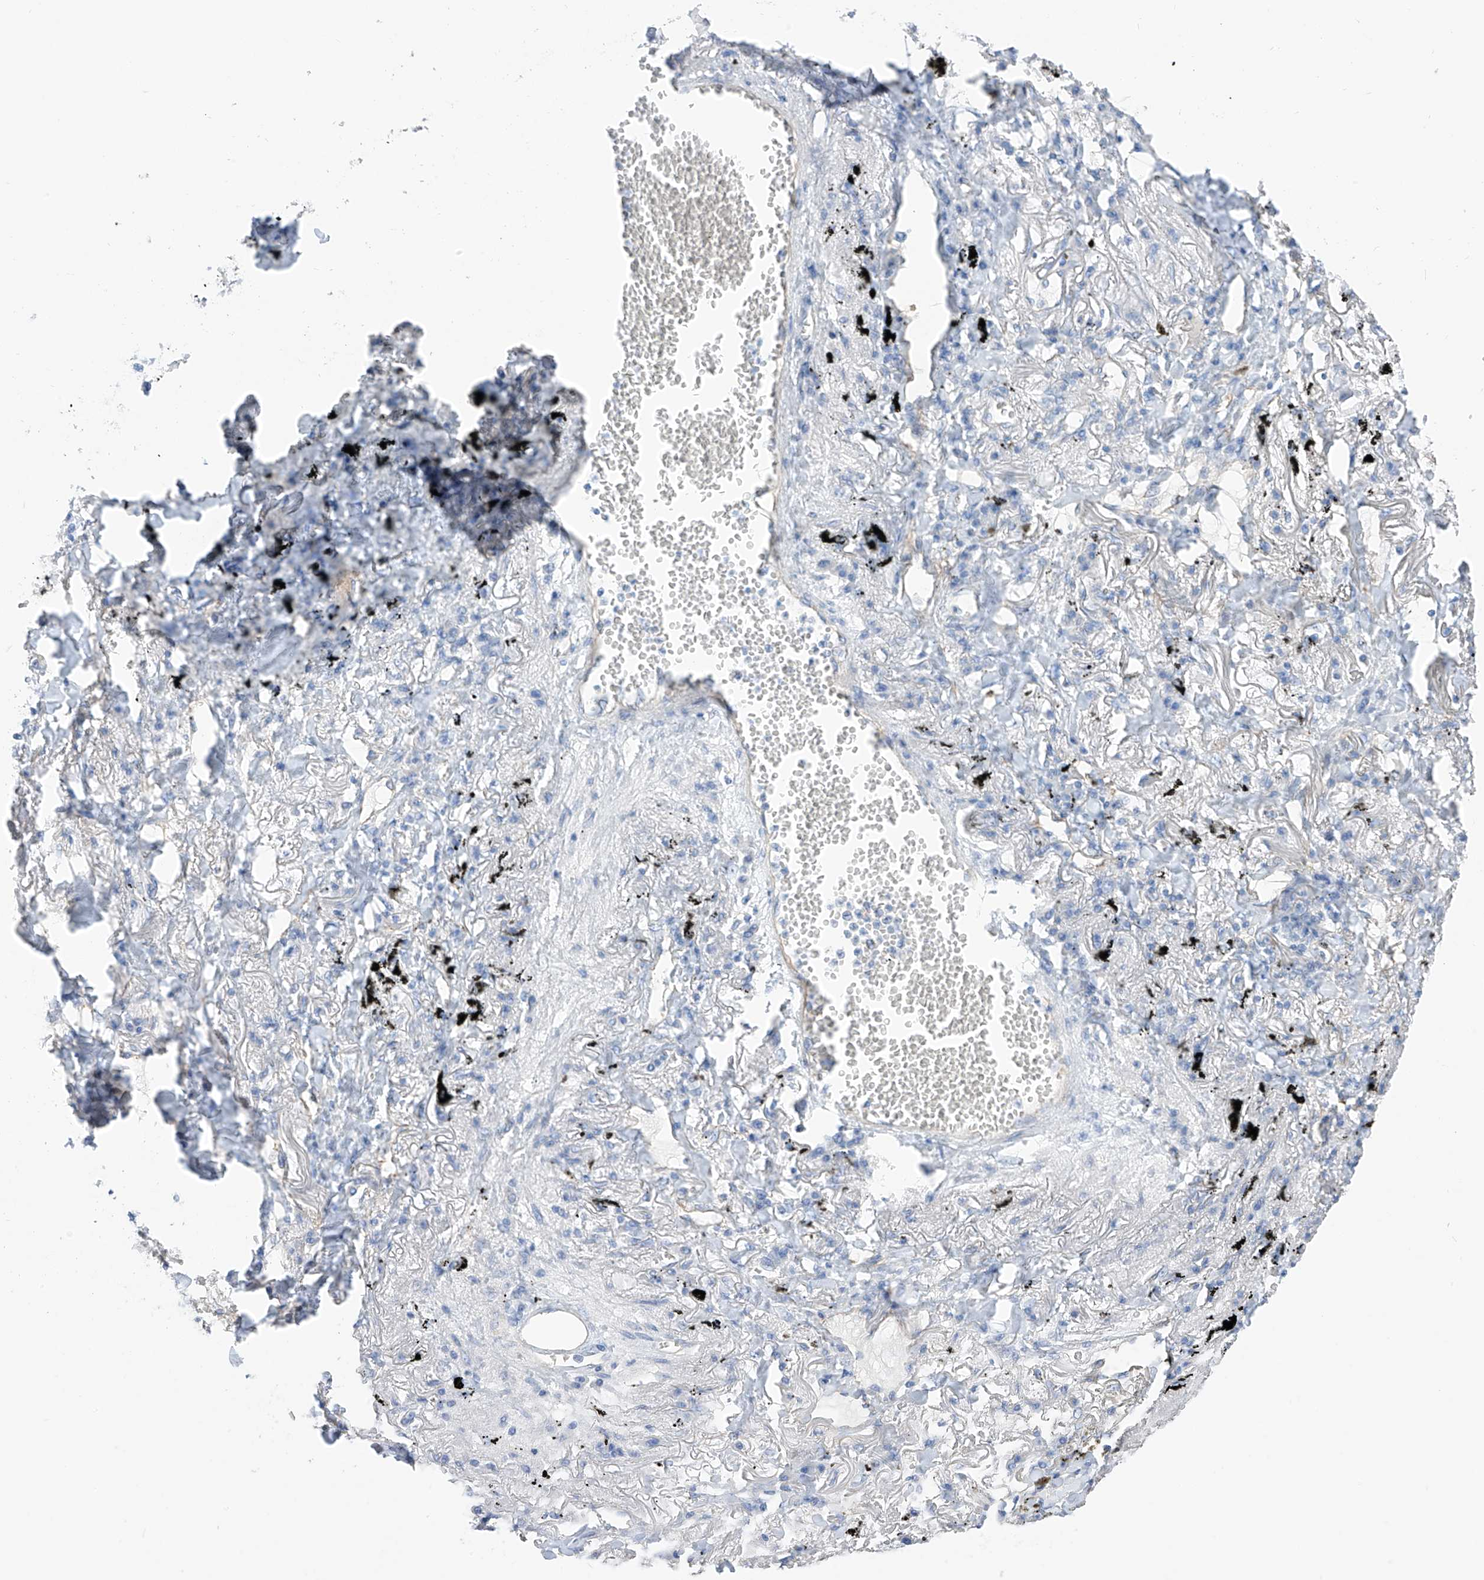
{"staining": {"intensity": "negative", "quantity": "none", "location": "none"}, "tissue": "lung cancer", "cell_type": "Tumor cells", "image_type": "cancer", "snomed": [{"axis": "morphology", "description": "Adenocarcinoma, NOS"}, {"axis": "topography", "description": "Lung"}], "caption": "Tumor cells show no significant protein positivity in lung adenocarcinoma. The staining is performed using DAB brown chromogen with nuclei counter-stained in using hematoxylin.", "gene": "ITGA9", "patient": {"sex": "male", "age": 65}}